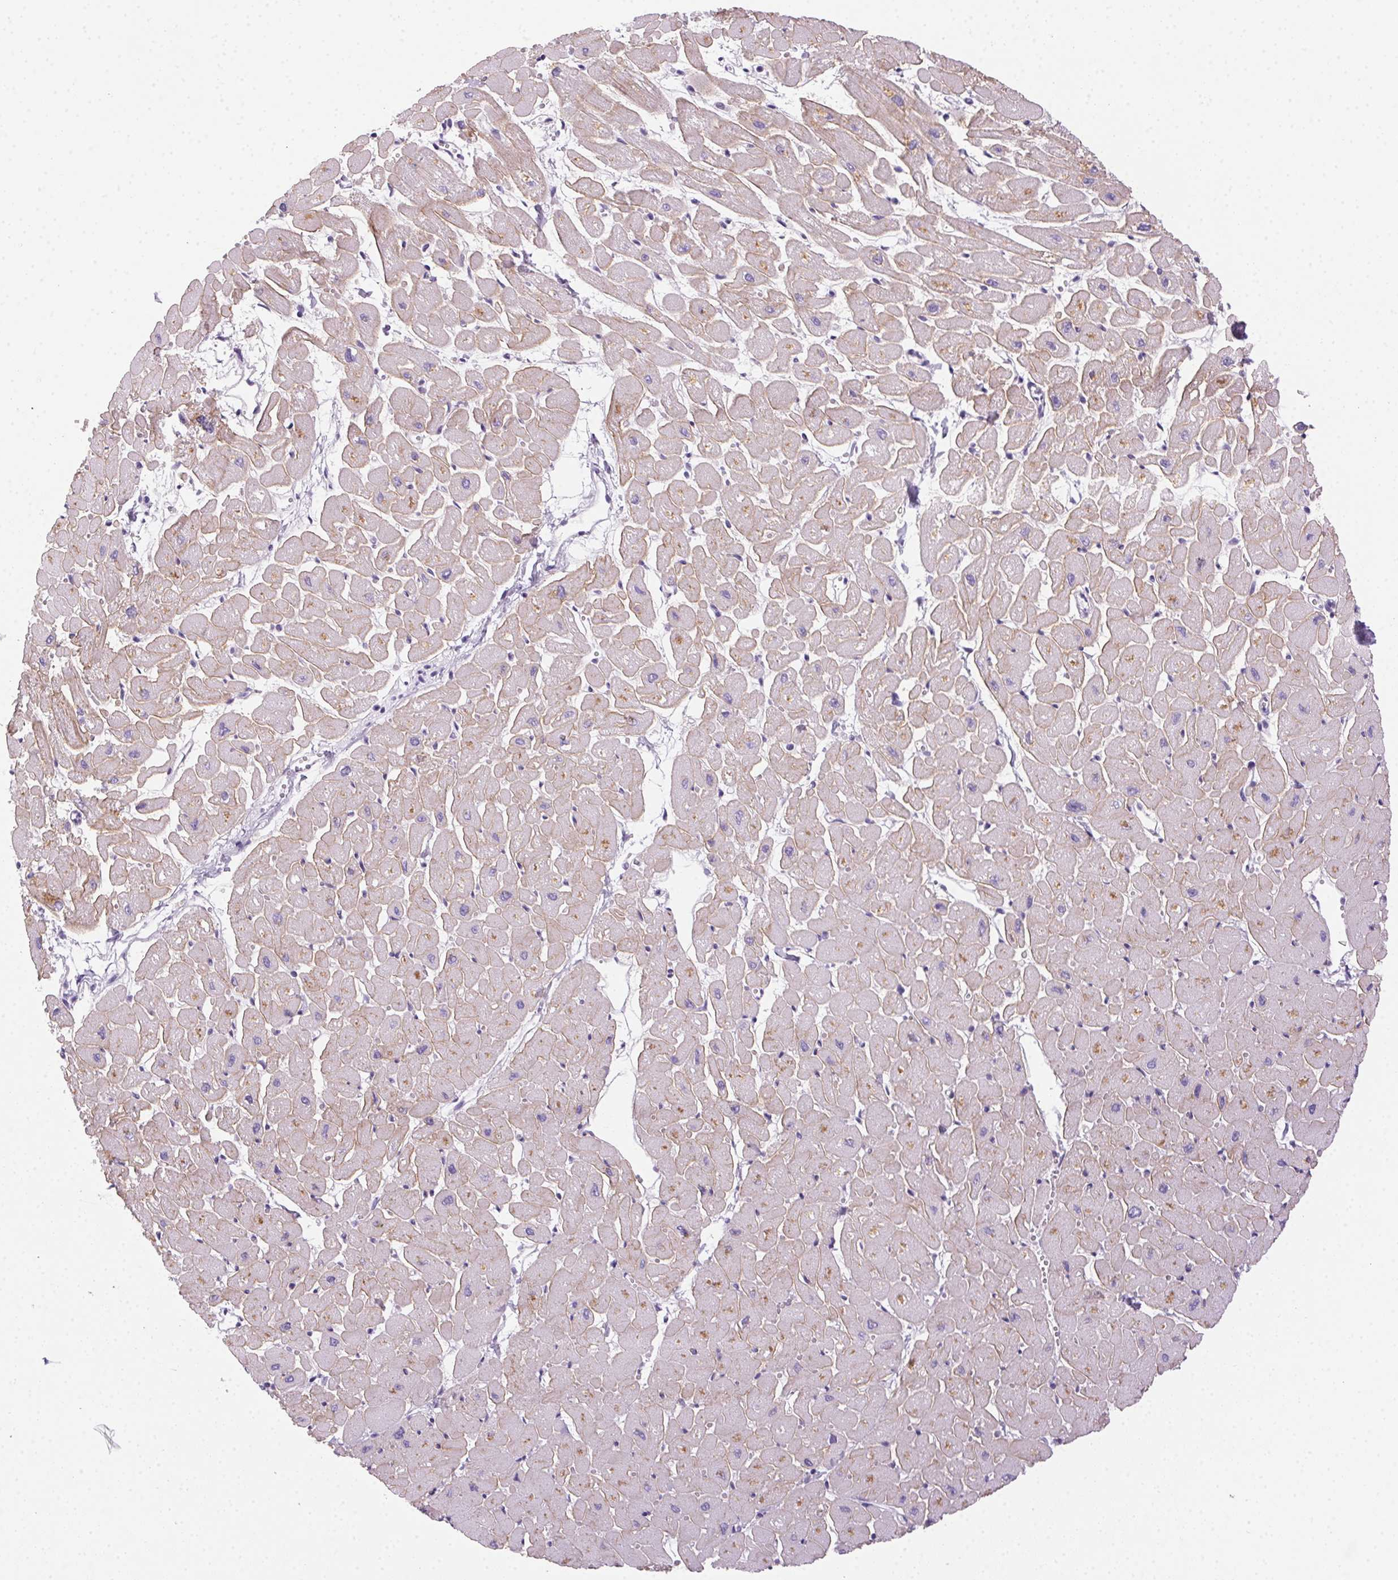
{"staining": {"intensity": "moderate", "quantity": "25%-75%", "location": "cytoplasmic/membranous"}, "tissue": "heart muscle", "cell_type": "Cardiomyocytes", "image_type": "normal", "snomed": [{"axis": "morphology", "description": "Normal tissue, NOS"}, {"axis": "topography", "description": "Heart"}], "caption": "Human heart muscle stained with a protein marker demonstrates moderate staining in cardiomyocytes.", "gene": "POPDC2", "patient": {"sex": "male", "age": 57}}